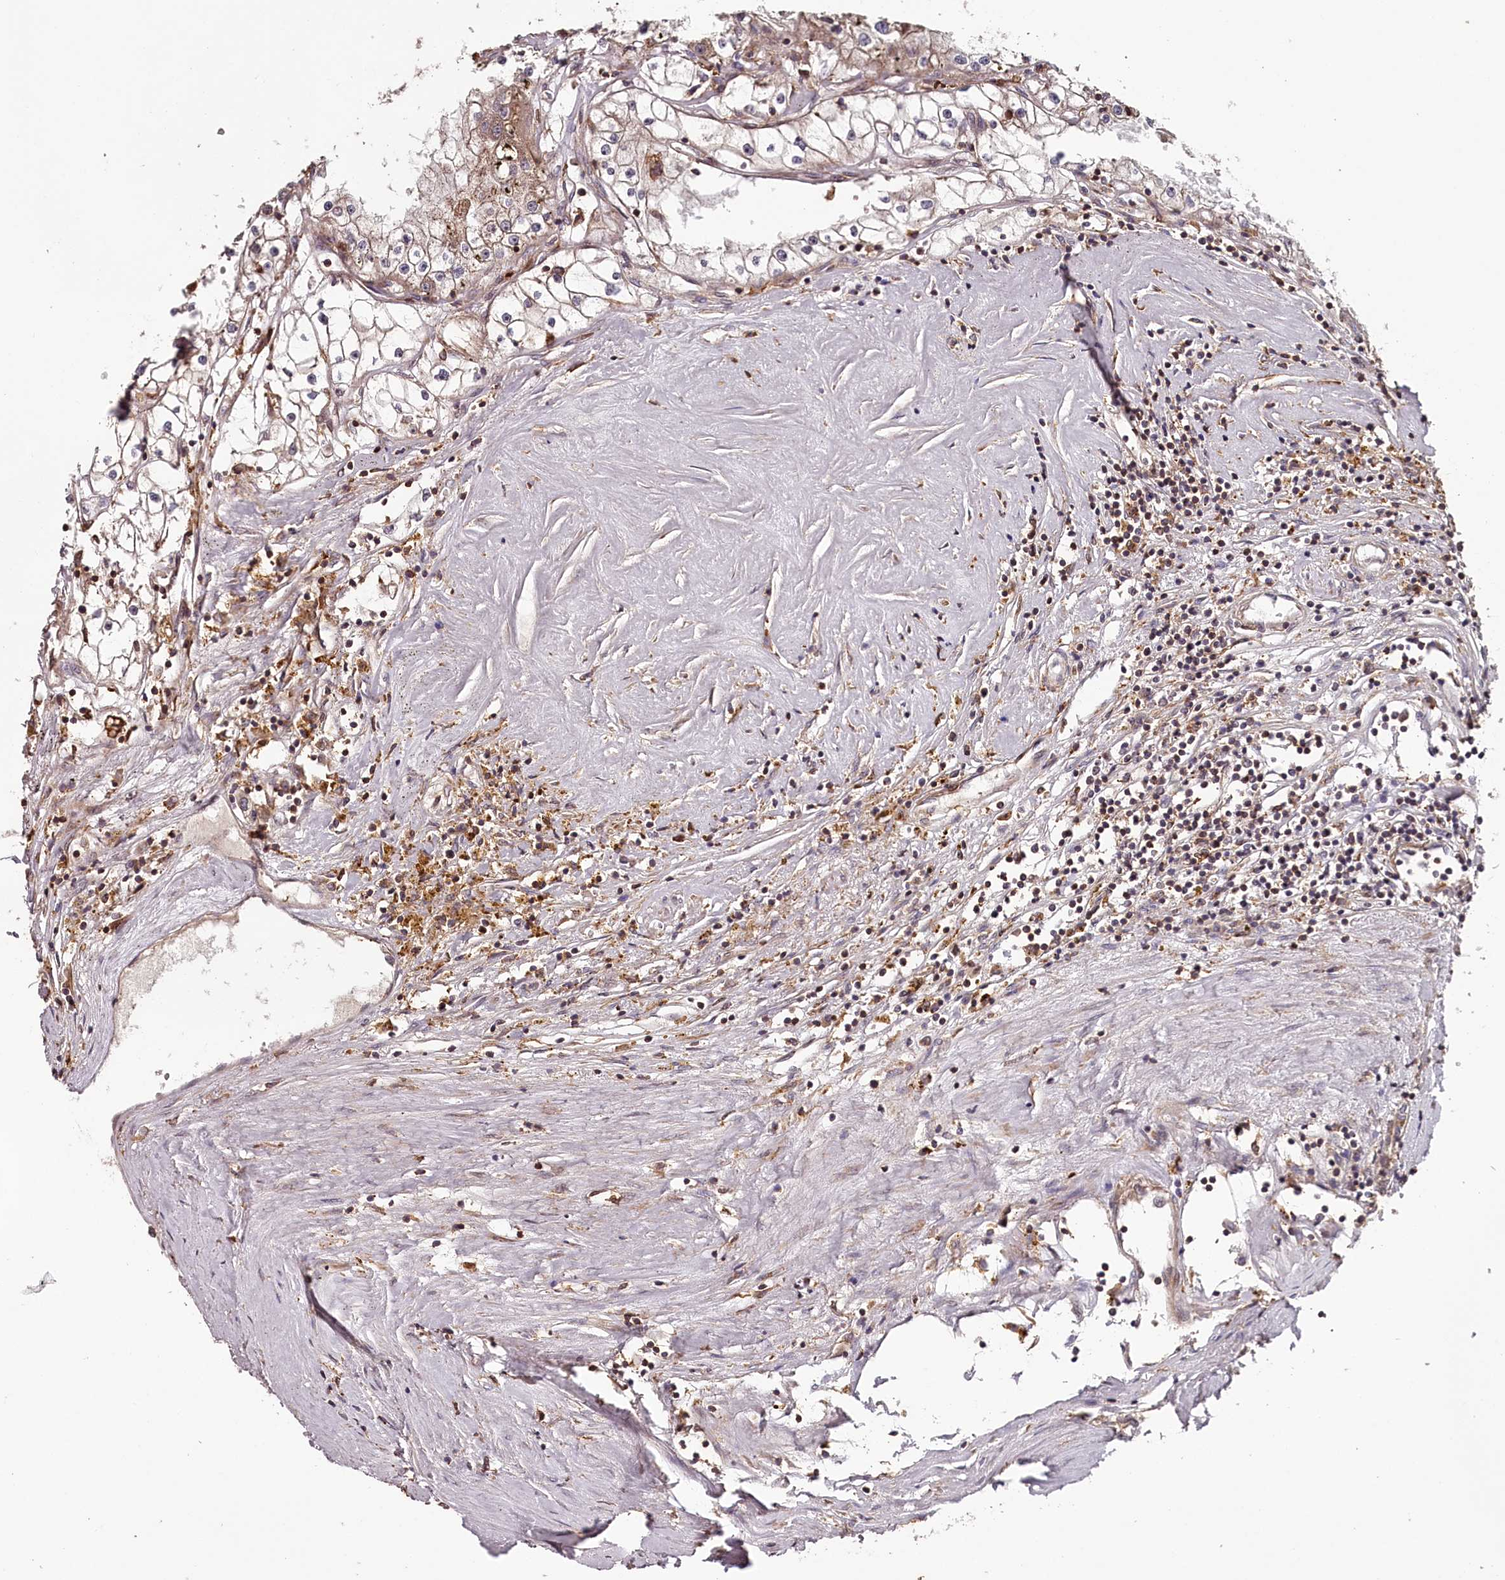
{"staining": {"intensity": "negative", "quantity": "none", "location": "none"}, "tissue": "renal cancer", "cell_type": "Tumor cells", "image_type": "cancer", "snomed": [{"axis": "morphology", "description": "Adenocarcinoma, NOS"}, {"axis": "topography", "description": "Kidney"}], "caption": "Immunohistochemistry (IHC) image of neoplastic tissue: renal adenocarcinoma stained with DAB (3,3'-diaminobenzidine) demonstrates no significant protein positivity in tumor cells.", "gene": "KIF14", "patient": {"sex": "male", "age": 56}}